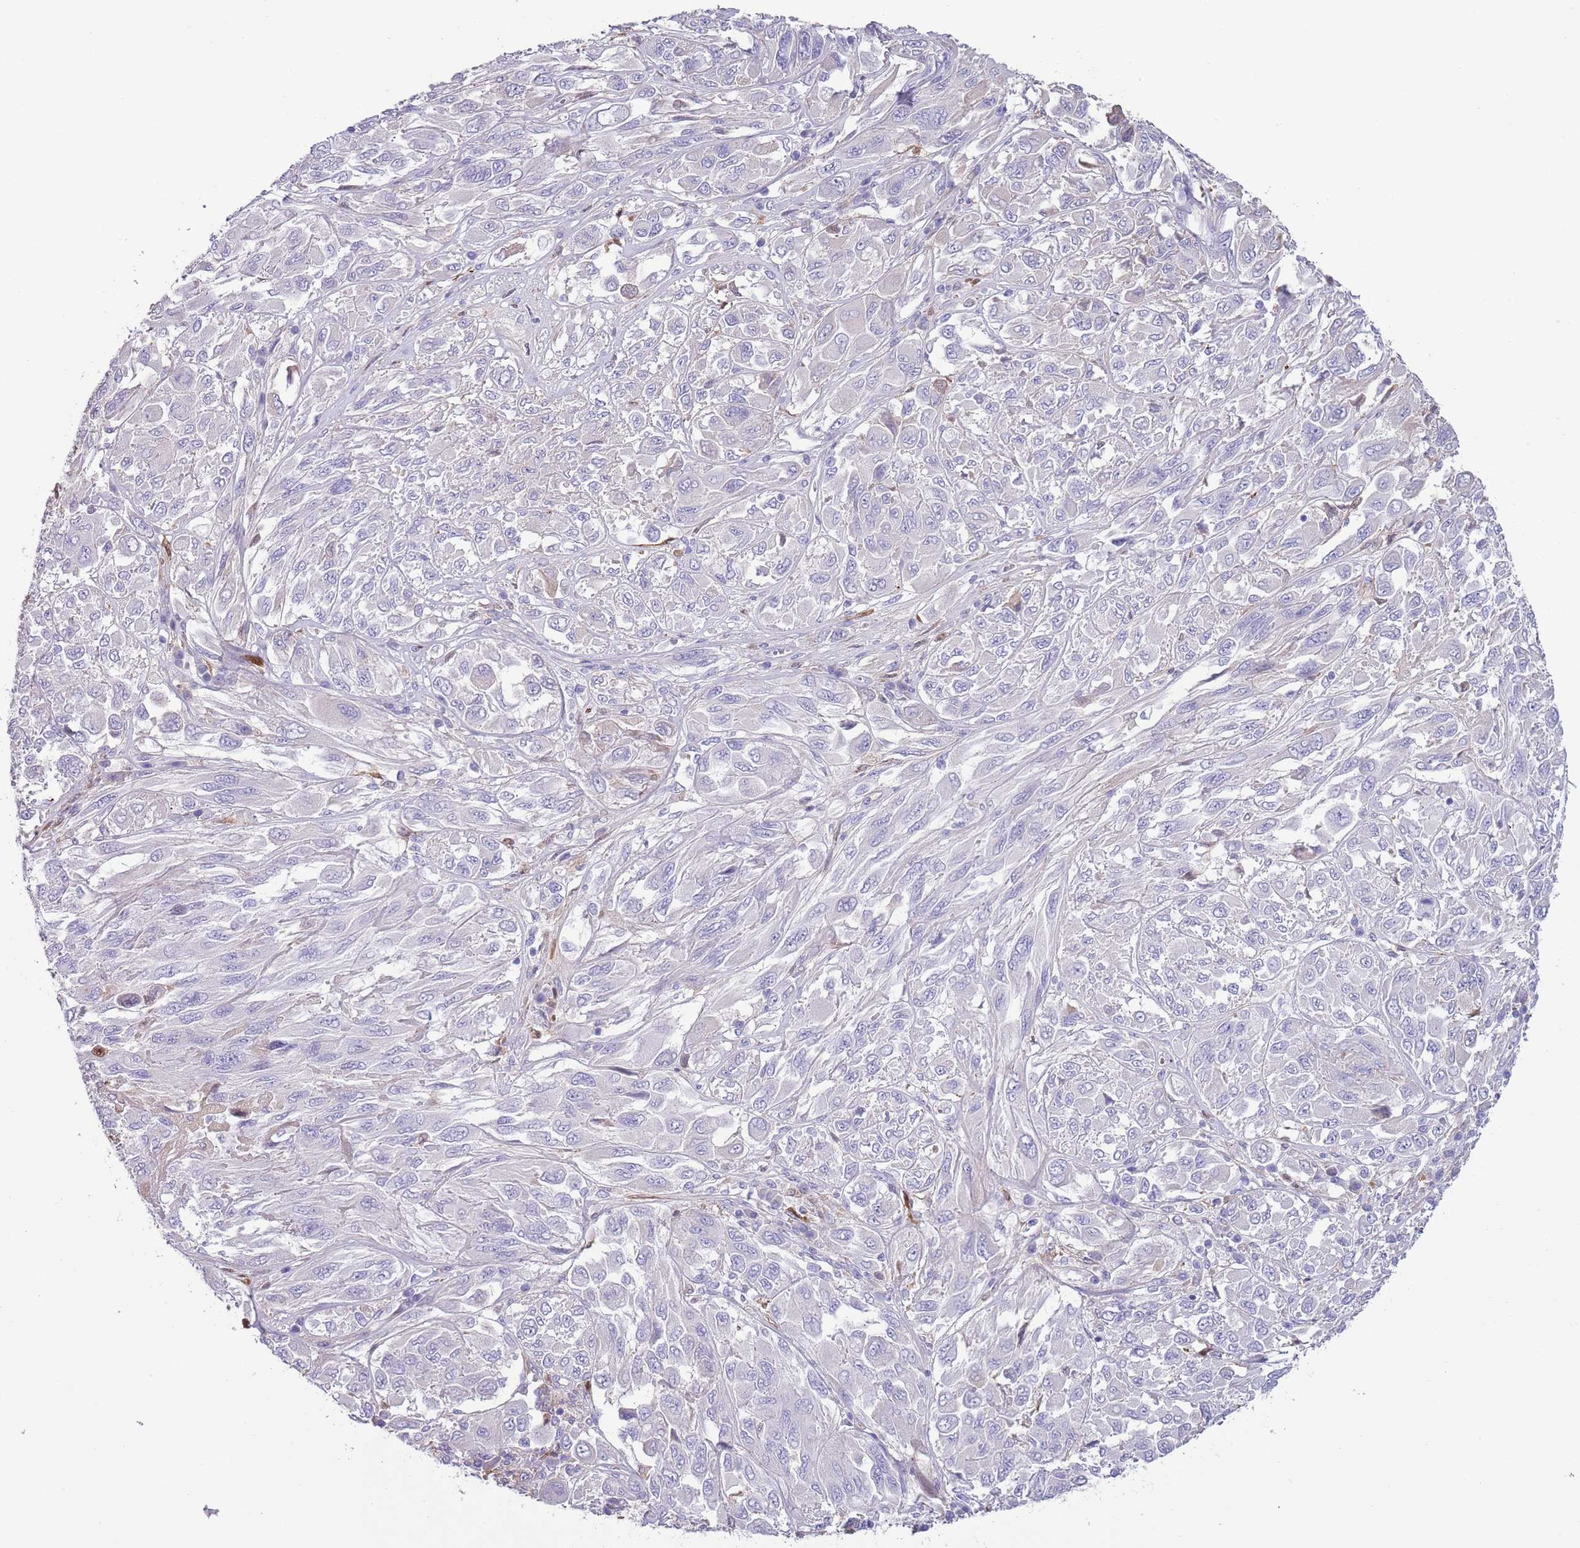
{"staining": {"intensity": "negative", "quantity": "none", "location": "none"}, "tissue": "melanoma", "cell_type": "Tumor cells", "image_type": "cancer", "snomed": [{"axis": "morphology", "description": "Malignant melanoma, NOS"}, {"axis": "topography", "description": "Skin"}], "caption": "Immunohistochemical staining of human malignant melanoma shows no significant staining in tumor cells.", "gene": "ABHD17C", "patient": {"sex": "female", "age": 91}}